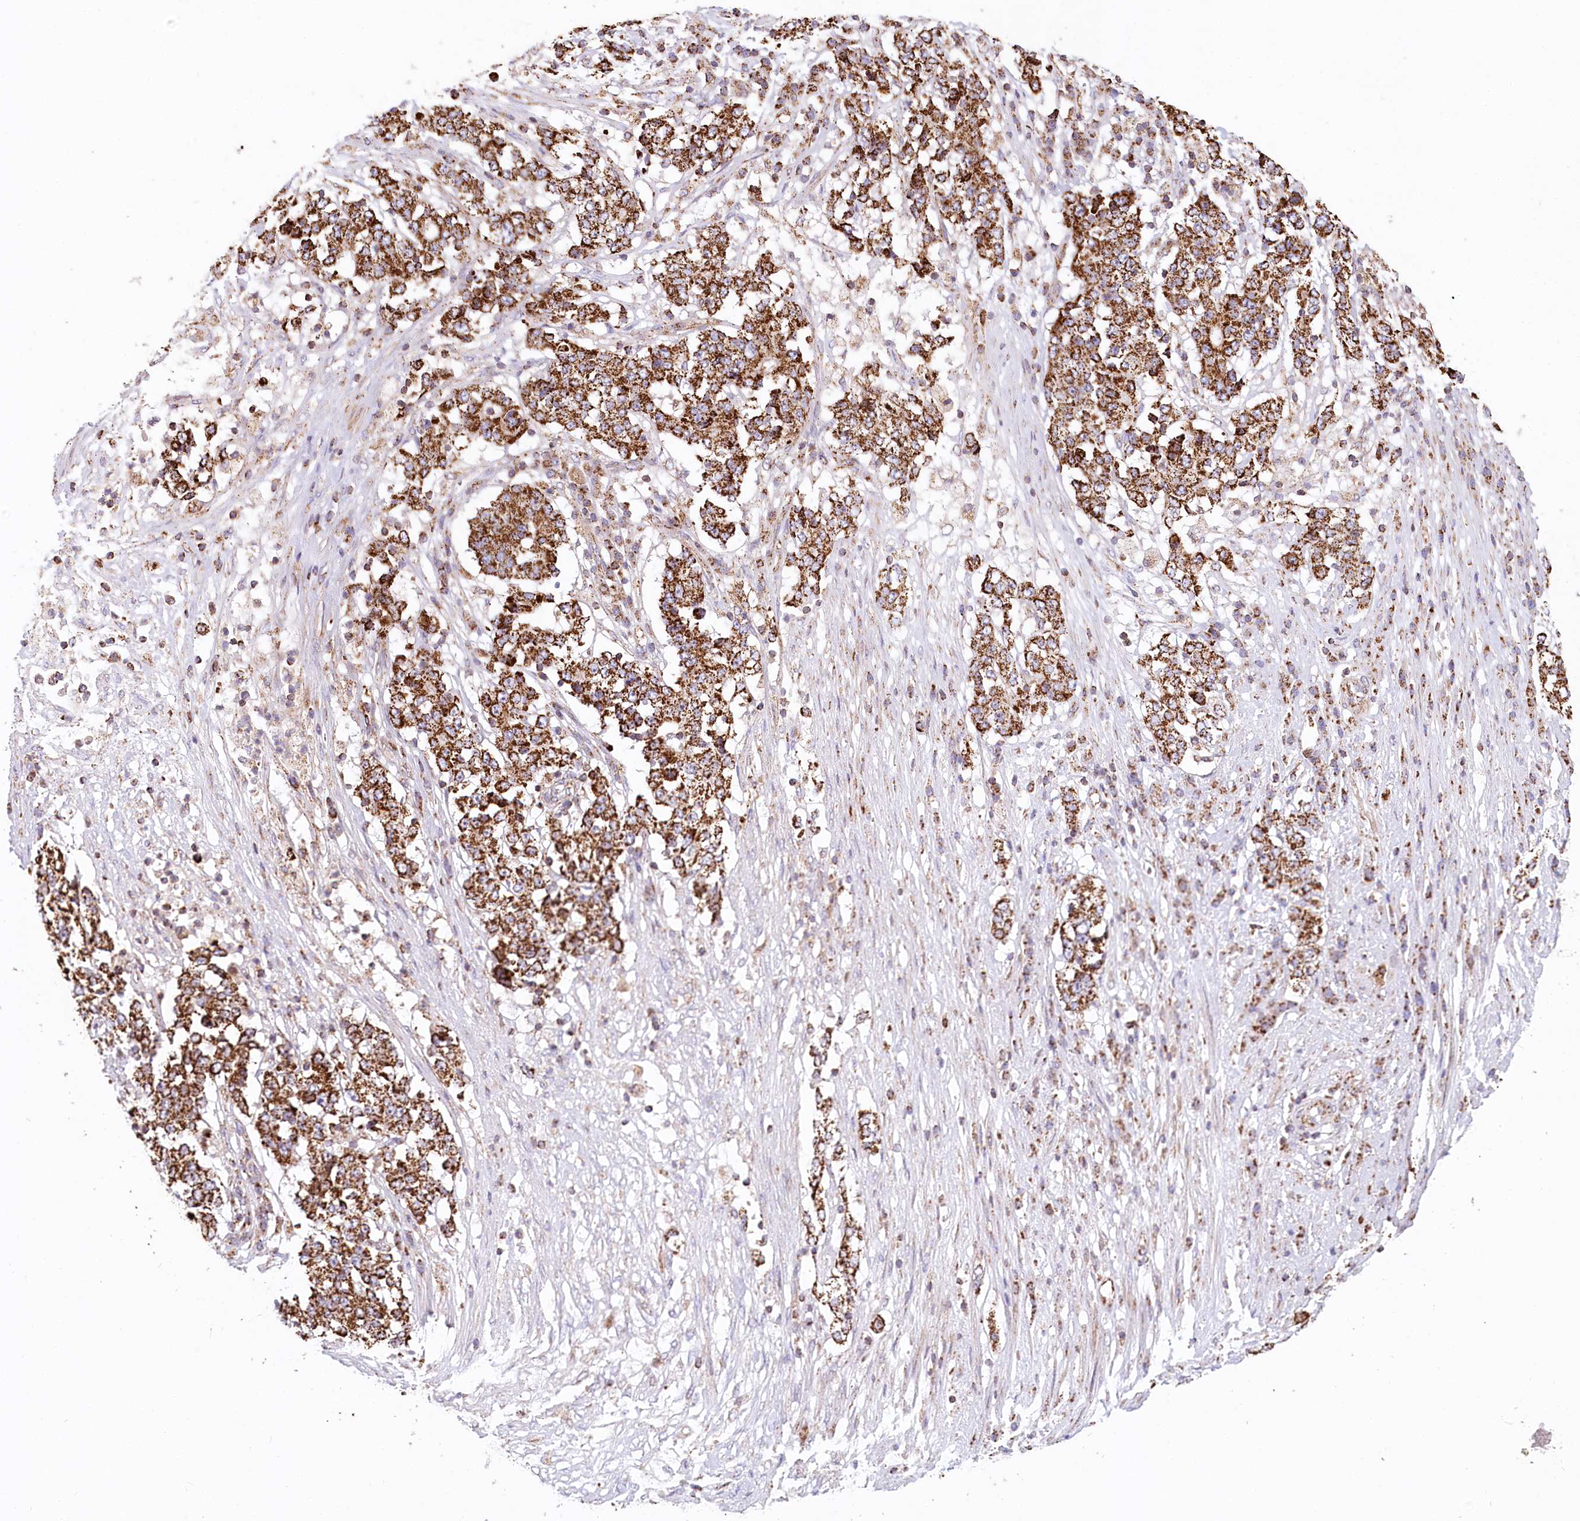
{"staining": {"intensity": "strong", "quantity": ">75%", "location": "cytoplasmic/membranous"}, "tissue": "stomach cancer", "cell_type": "Tumor cells", "image_type": "cancer", "snomed": [{"axis": "morphology", "description": "Adenocarcinoma, NOS"}, {"axis": "topography", "description": "Stomach"}], "caption": "Stomach cancer stained with a brown dye shows strong cytoplasmic/membranous positive positivity in approximately >75% of tumor cells.", "gene": "UMPS", "patient": {"sex": "male", "age": 59}}